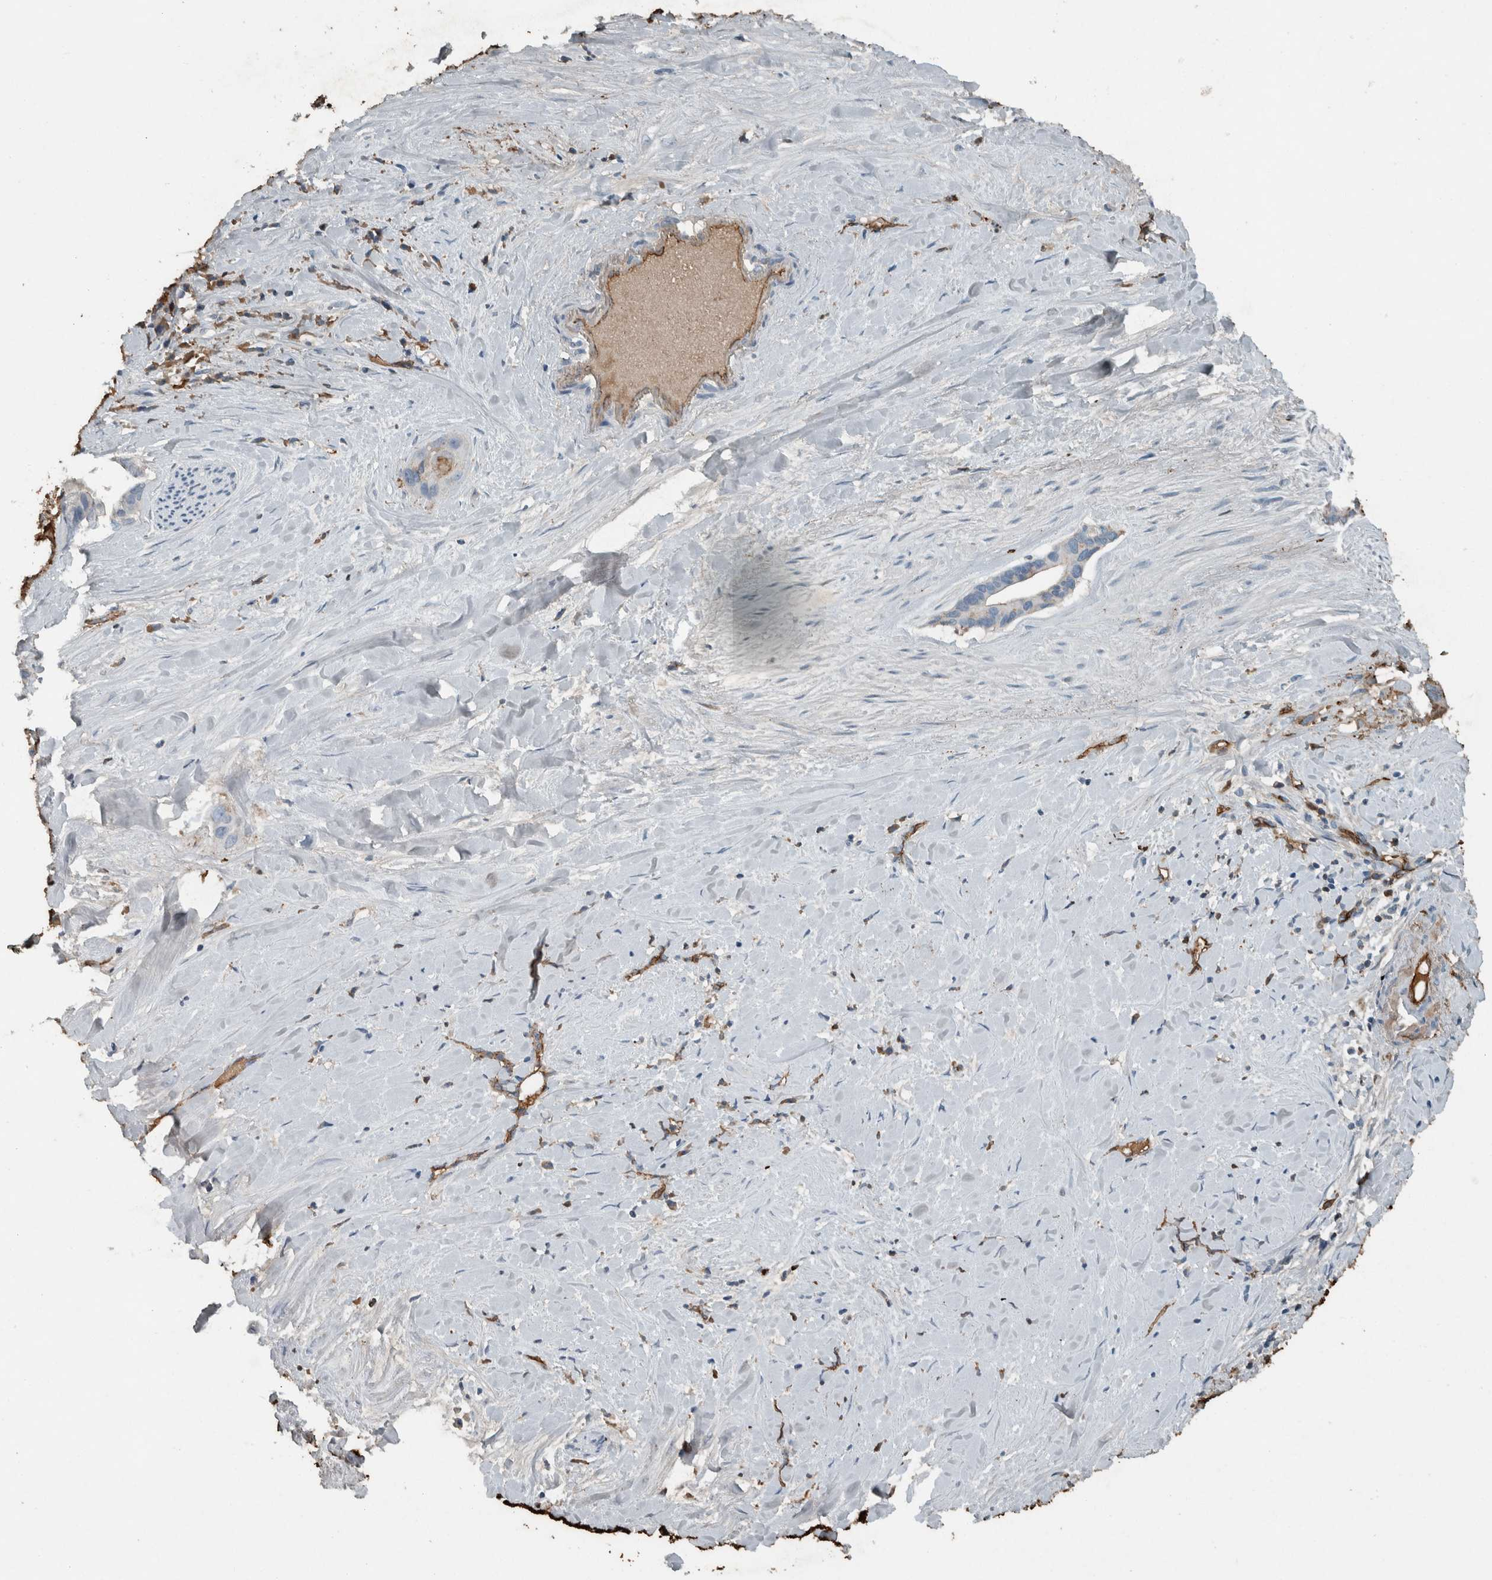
{"staining": {"intensity": "weak", "quantity": "<25%", "location": "cytoplasmic/membranous"}, "tissue": "liver cancer", "cell_type": "Tumor cells", "image_type": "cancer", "snomed": [{"axis": "morphology", "description": "Cholangiocarcinoma"}, {"axis": "topography", "description": "Liver"}], "caption": "This micrograph is of liver cholangiocarcinoma stained with immunohistochemistry (IHC) to label a protein in brown with the nuclei are counter-stained blue. There is no expression in tumor cells.", "gene": "LBP", "patient": {"sex": "female", "age": 65}}